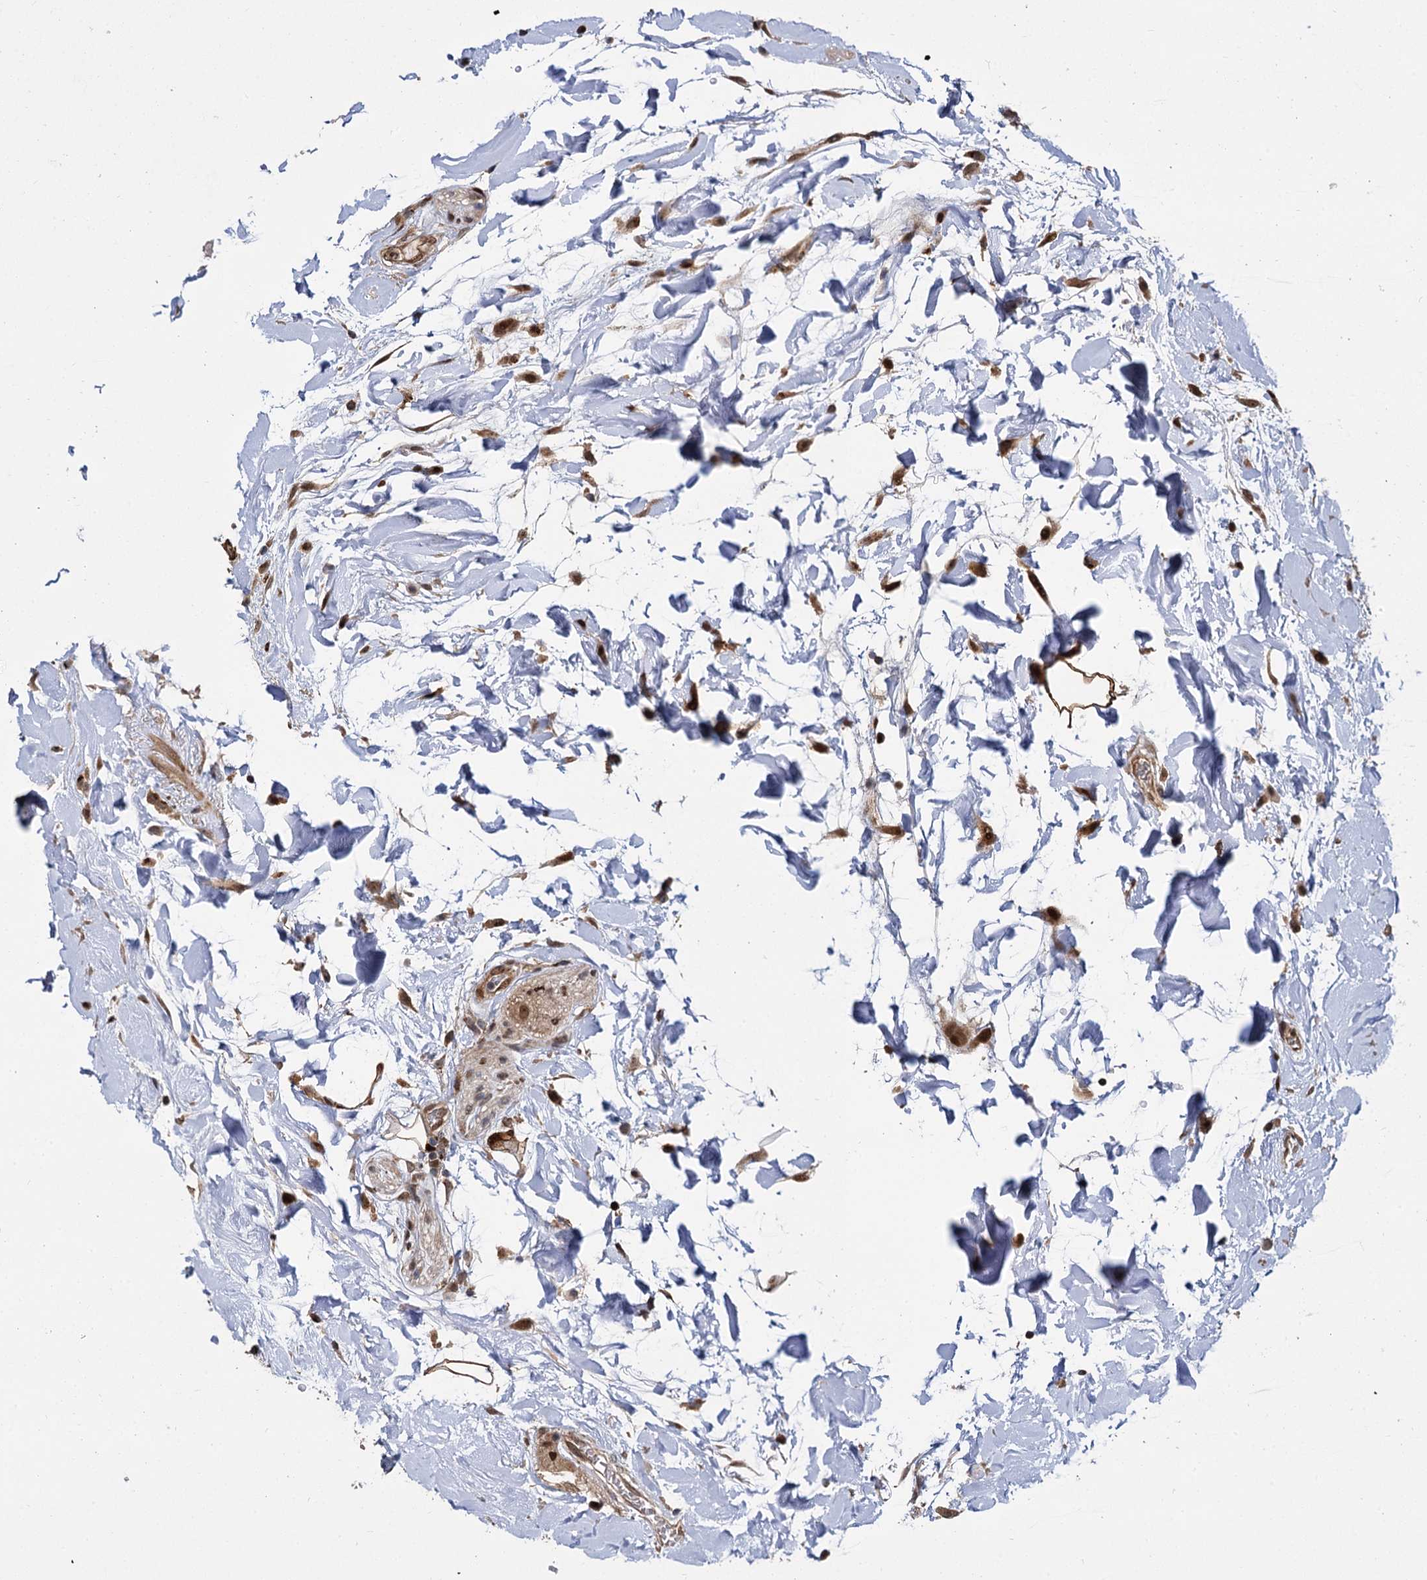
{"staining": {"intensity": "moderate", "quantity": ">75%", "location": "cytoplasmic/membranous,nuclear"}, "tissue": "colon", "cell_type": "Endothelial cells", "image_type": "normal", "snomed": [{"axis": "morphology", "description": "Normal tissue, NOS"}, {"axis": "topography", "description": "Colon"}], "caption": "DAB (3,3'-diaminobenzidine) immunohistochemical staining of benign human colon displays moderate cytoplasmic/membranous,nuclear protein expression in approximately >75% of endothelial cells.", "gene": "GAL3ST4", "patient": {"sex": "female", "age": 79}}